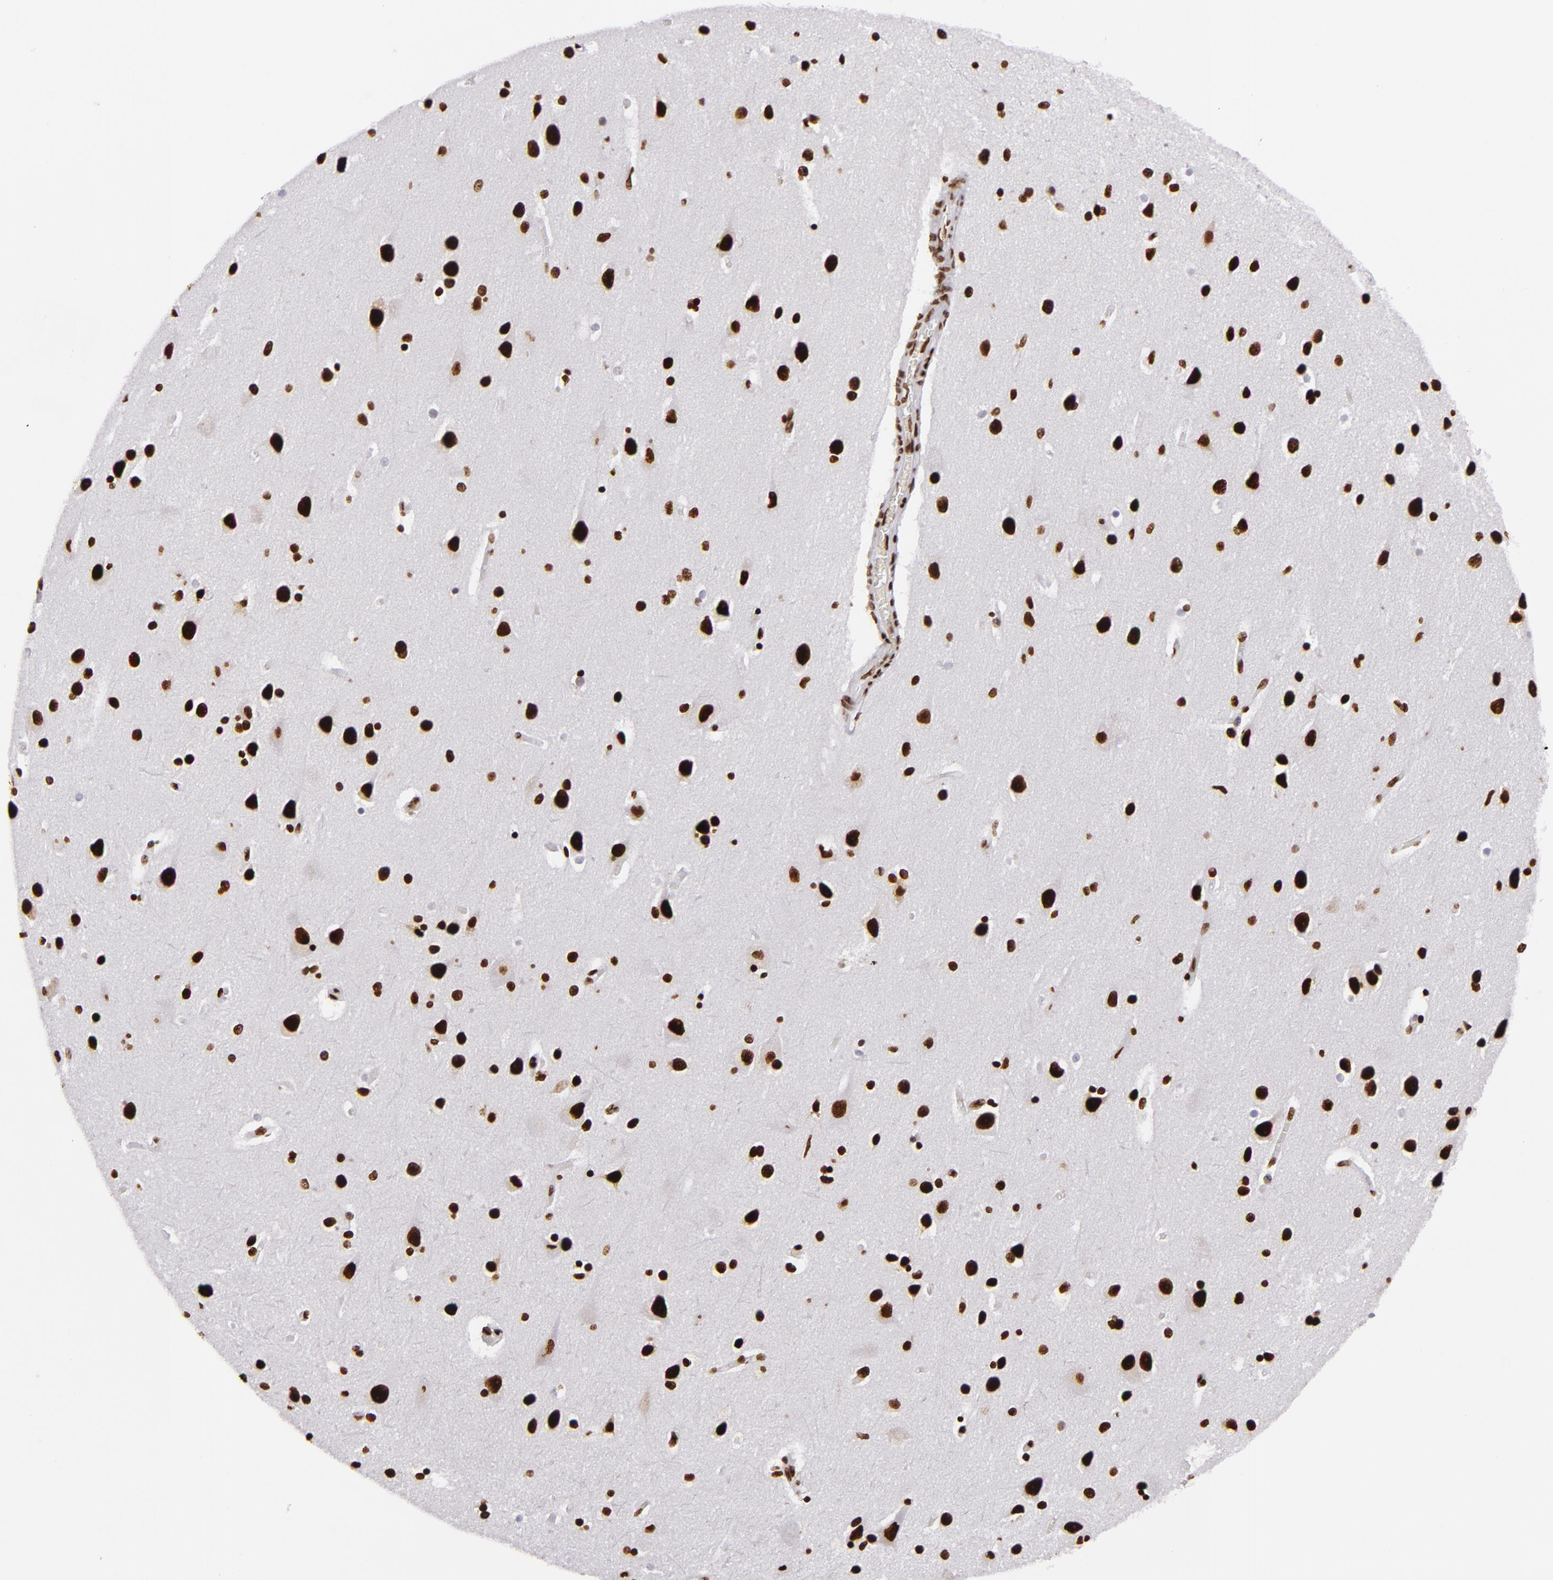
{"staining": {"intensity": "strong", "quantity": ">75%", "location": "nuclear"}, "tissue": "caudate", "cell_type": "Glial cells", "image_type": "normal", "snomed": [{"axis": "morphology", "description": "Normal tissue, NOS"}, {"axis": "topography", "description": "Lateral ventricle wall"}], "caption": "Human caudate stained for a protein (brown) exhibits strong nuclear positive staining in approximately >75% of glial cells.", "gene": "SAFB", "patient": {"sex": "female", "age": 54}}